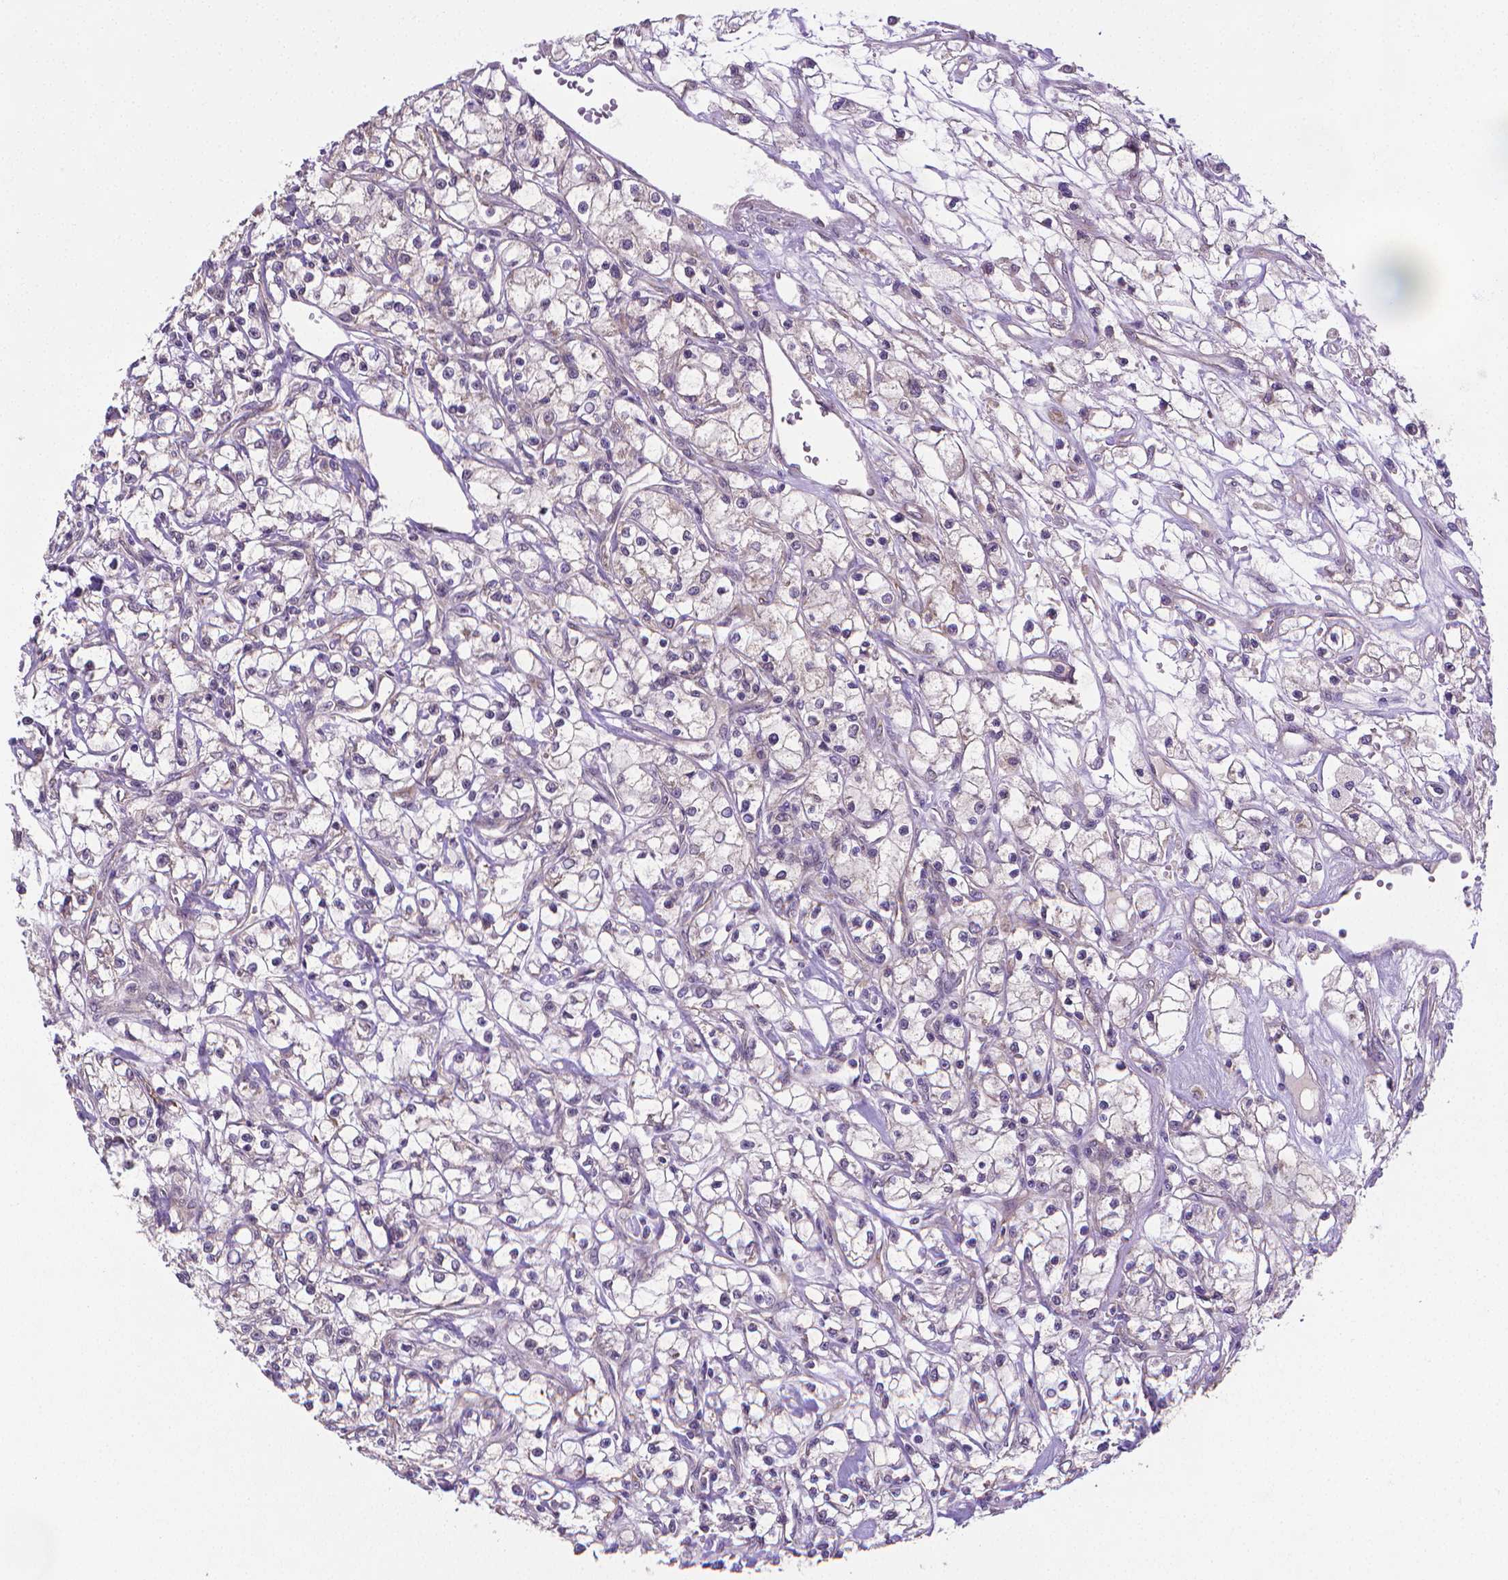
{"staining": {"intensity": "negative", "quantity": "none", "location": "none"}, "tissue": "renal cancer", "cell_type": "Tumor cells", "image_type": "cancer", "snomed": [{"axis": "morphology", "description": "Adenocarcinoma, NOS"}, {"axis": "topography", "description": "Kidney"}], "caption": "Photomicrograph shows no protein expression in tumor cells of renal cancer (adenocarcinoma) tissue.", "gene": "GPR63", "patient": {"sex": "female", "age": 59}}